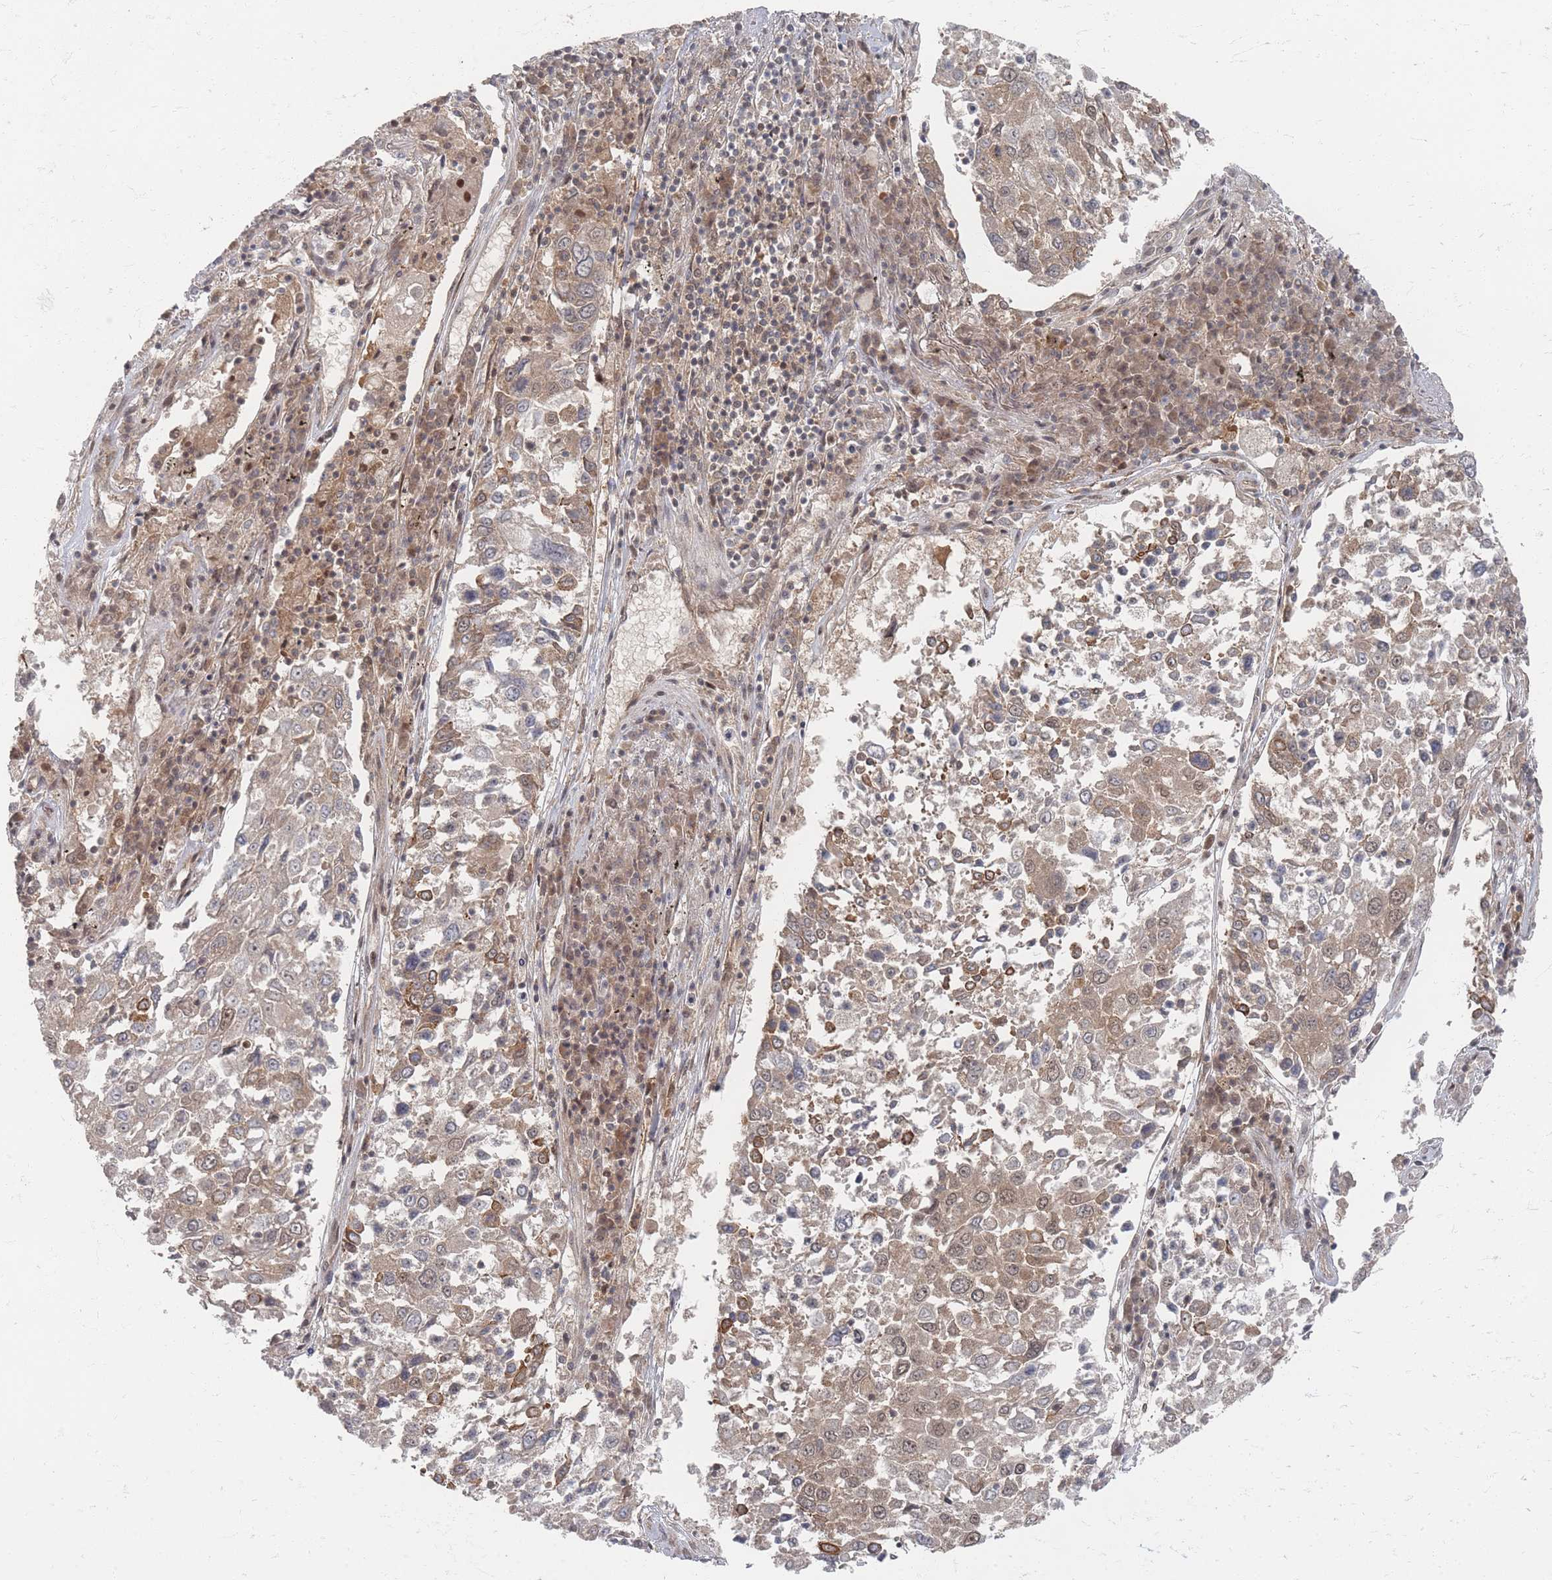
{"staining": {"intensity": "weak", "quantity": "25%-75%", "location": "cytoplasmic/membranous,nuclear"}, "tissue": "lung cancer", "cell_type": "Tumor cells", "image_type": "cancer", "snomed": [{"axis": "morphology", "description": "Squamous cell carcinoma, NOS"}, {"axis": "topography", "description": "Lung"}], "caption": "About 25%-75% of tumor cells in human lung squamous cell carcinoma show weak cytoplasmic/membranous and nuclear protein staining as visualized by brown immunohistochemical staining.", "gene": "PSMD9", "patient": {"sex": "male", "age": 65}}